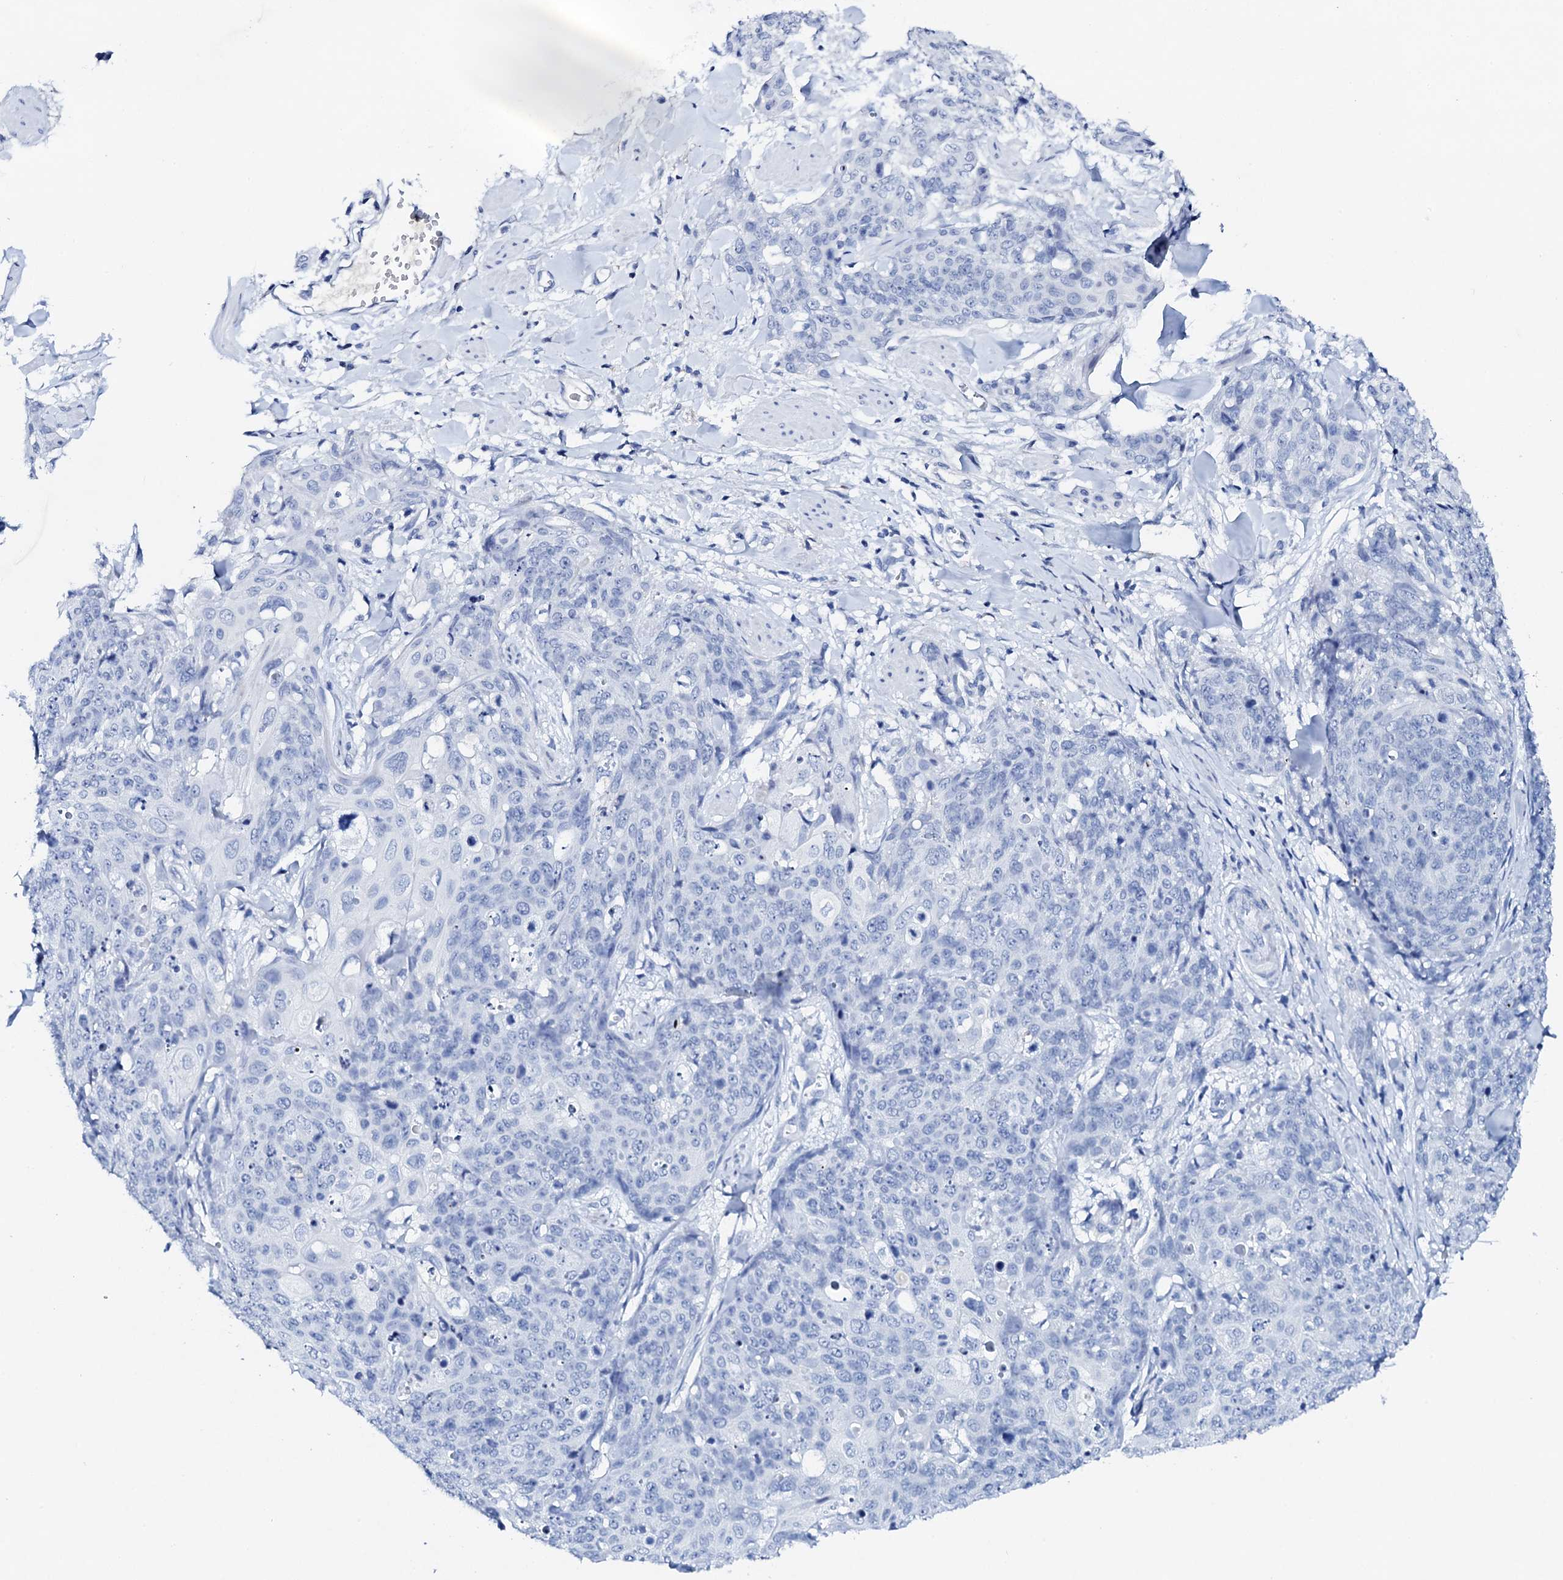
{"staining": {"intensity": "negative", "quantity": "none", "location": "none"}, "tissue": "skin cancer", "cell_type": "Tumor cells", "image_type": "cancer", "snomed": [{"axis": "morphology", "description": "Squamous cell carcinoma, NOS"}, {"axis": "topography", "description": "Skin"}, {"axis": "topography", "description": "Vulva"}], "caption": "Tumor cells are negative for protein expression in human skin squamous cell carcinoma. Brightfield microscopy of immunohistochemistry (IHC) stained with DAB (brown) and hematoxylin (blue), captured at high magnification.", "gene": "FBXL16", "patient": {"sex": "female", "age": 85}}